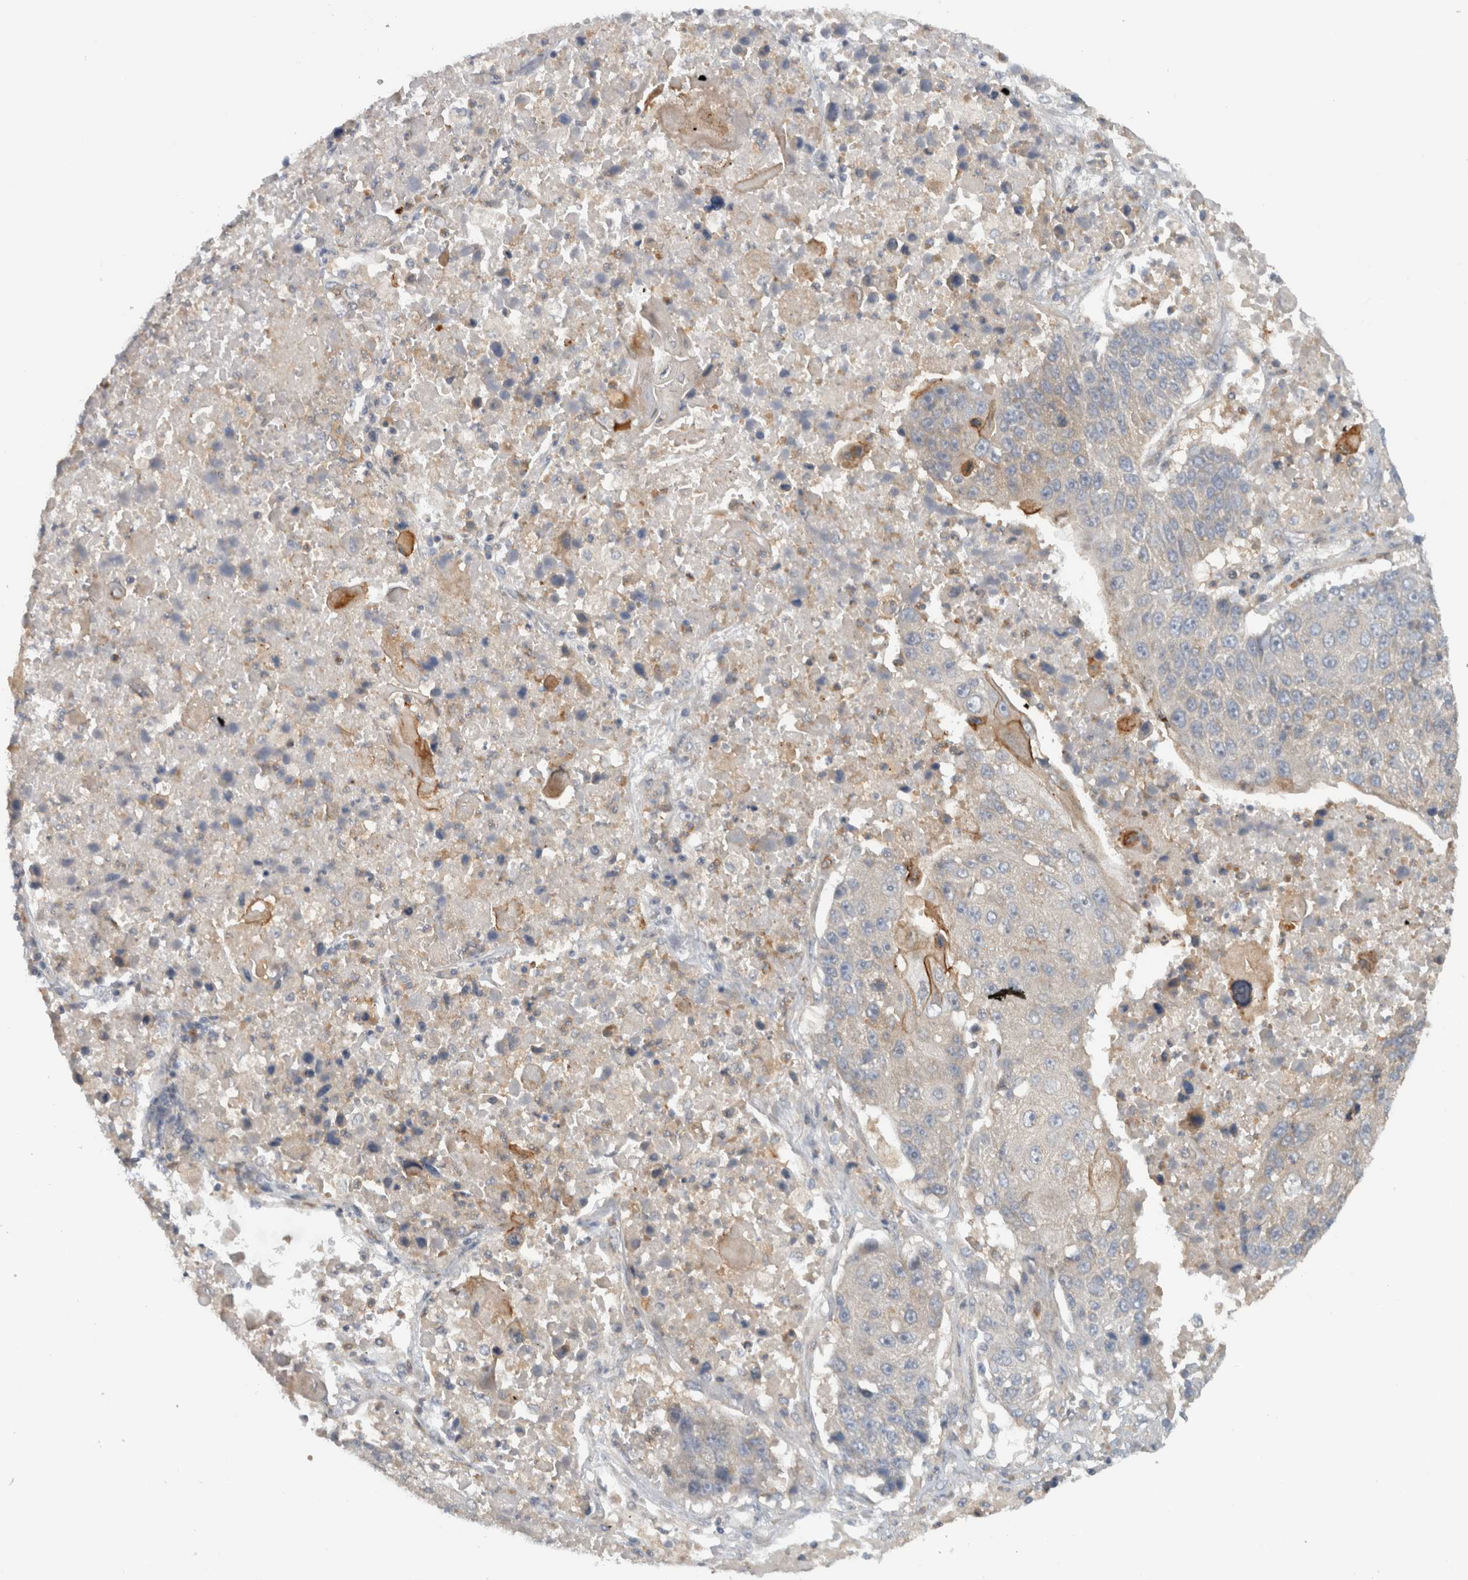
{"staining": {"intensity": "weak", "quantity": "<25%", "location": "cytoplasmic/membranous"}, "tissue": "lung cancer", "cell_type": "Tumor cells", "image_type": "cancer", "snomed": [{"axis": "morphology", "description": "Squamous cell carcinoma, NOS"}, {"axis": "topography", "description": "Lung"}], "caption": "The immunohistochemistry (IHC) histopathology image has no significant staining in tumor cells of lung cancer (squamous cell carcinoma) tissue.", "gene": "VEPH1", "patient": {"sex": "male", "age": 61}}